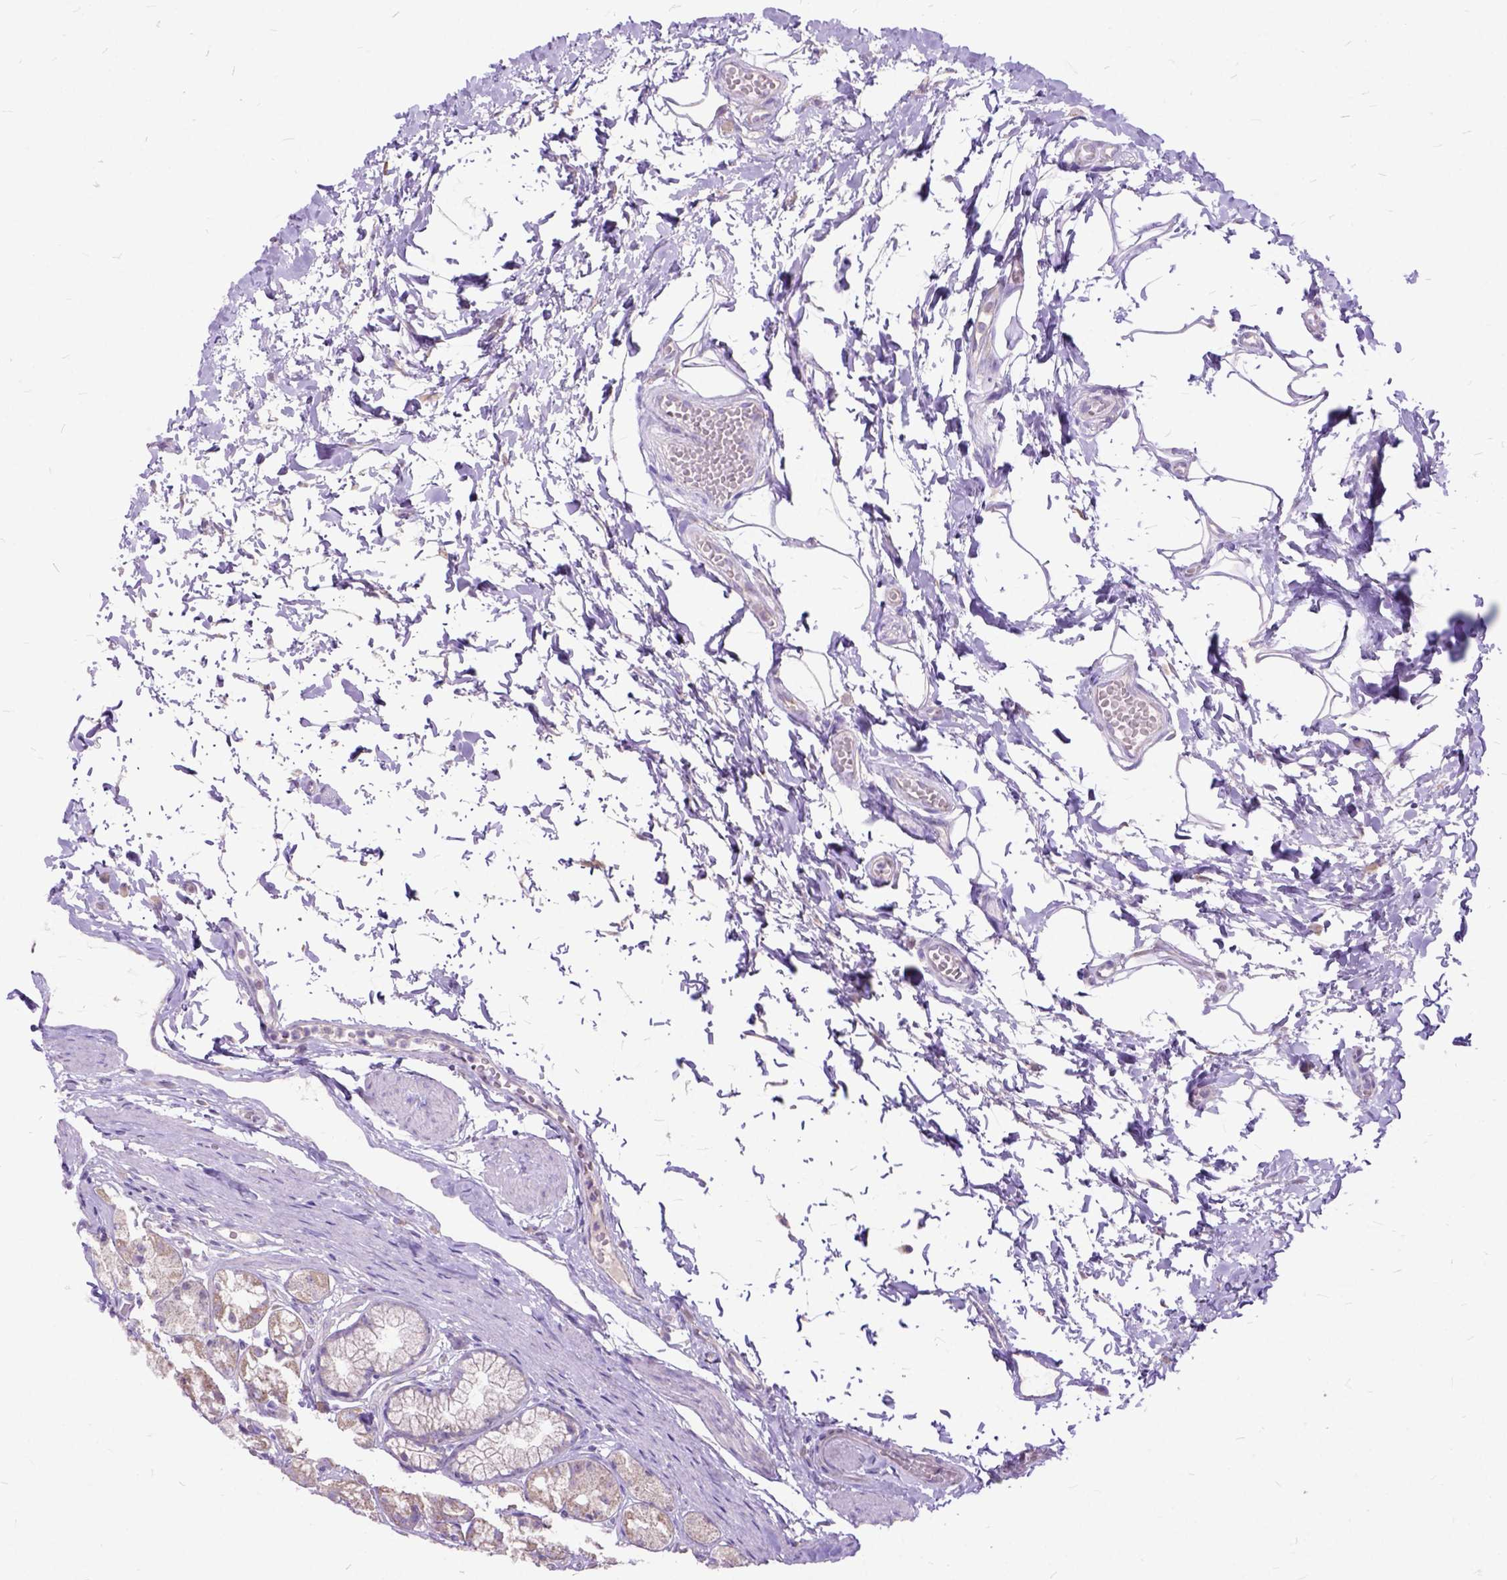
{"staining": {"intensity": "weak", "quantity": "25%-75%", "location": "cytoplasmic/membranous"}, "tissue": "stomach", "cell_type": "Glandular cells", "image_type": "normal", "snomed": [{"axis": "morphology", "description": "Normal tissue, NOS"}, {"axis": "topography", "description": "Stomach"}], "caption": "A micrograph of human stomach stained for a protein exhibits weak cytoplasmic/membranous brown staining in glandular cells.", "gene": "CTAG2", "patient": {"sex": "male", "age": 70}}